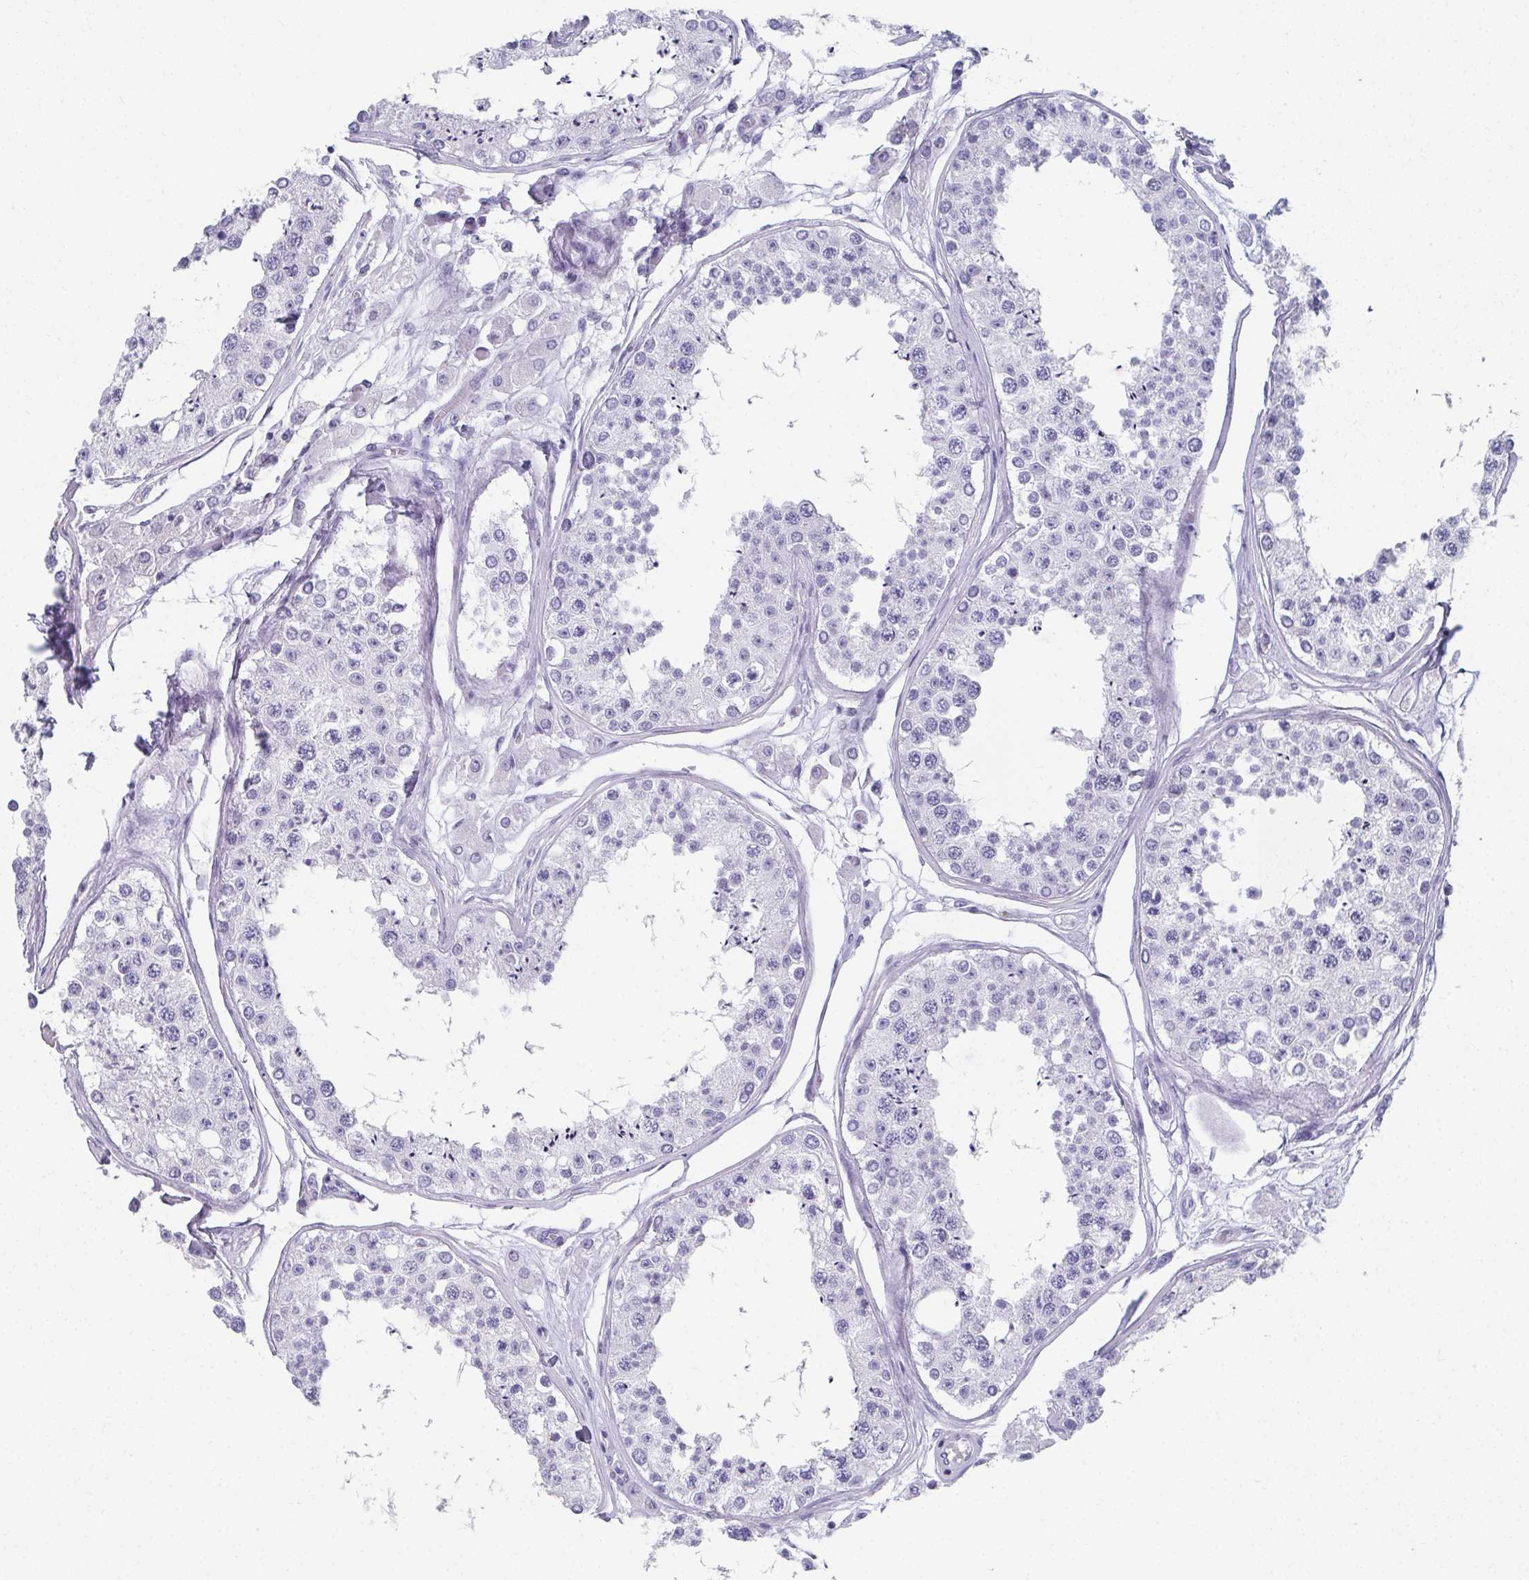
{"staining": {"intensity": "negative", "quantity": "none", "location": "none"}, "tissue": "testis", "cell_type": "Cells in seminiferous ducts", "image_type": "normal", "snomed": [{"axis": "morphology", "description": "Normal tissue, NOS"}, {"axis": "topography", "description": "Testis"}], "caption": "This micrograph is of benign testis stained with immunohistochemistry (IHC) to label a protein in brown with the nuclei are counter-stained blue. There is no positivity in cells in seminiferous ducts.", "gene": "GHRL", "patient": {"sex": "male", "age": 25}}